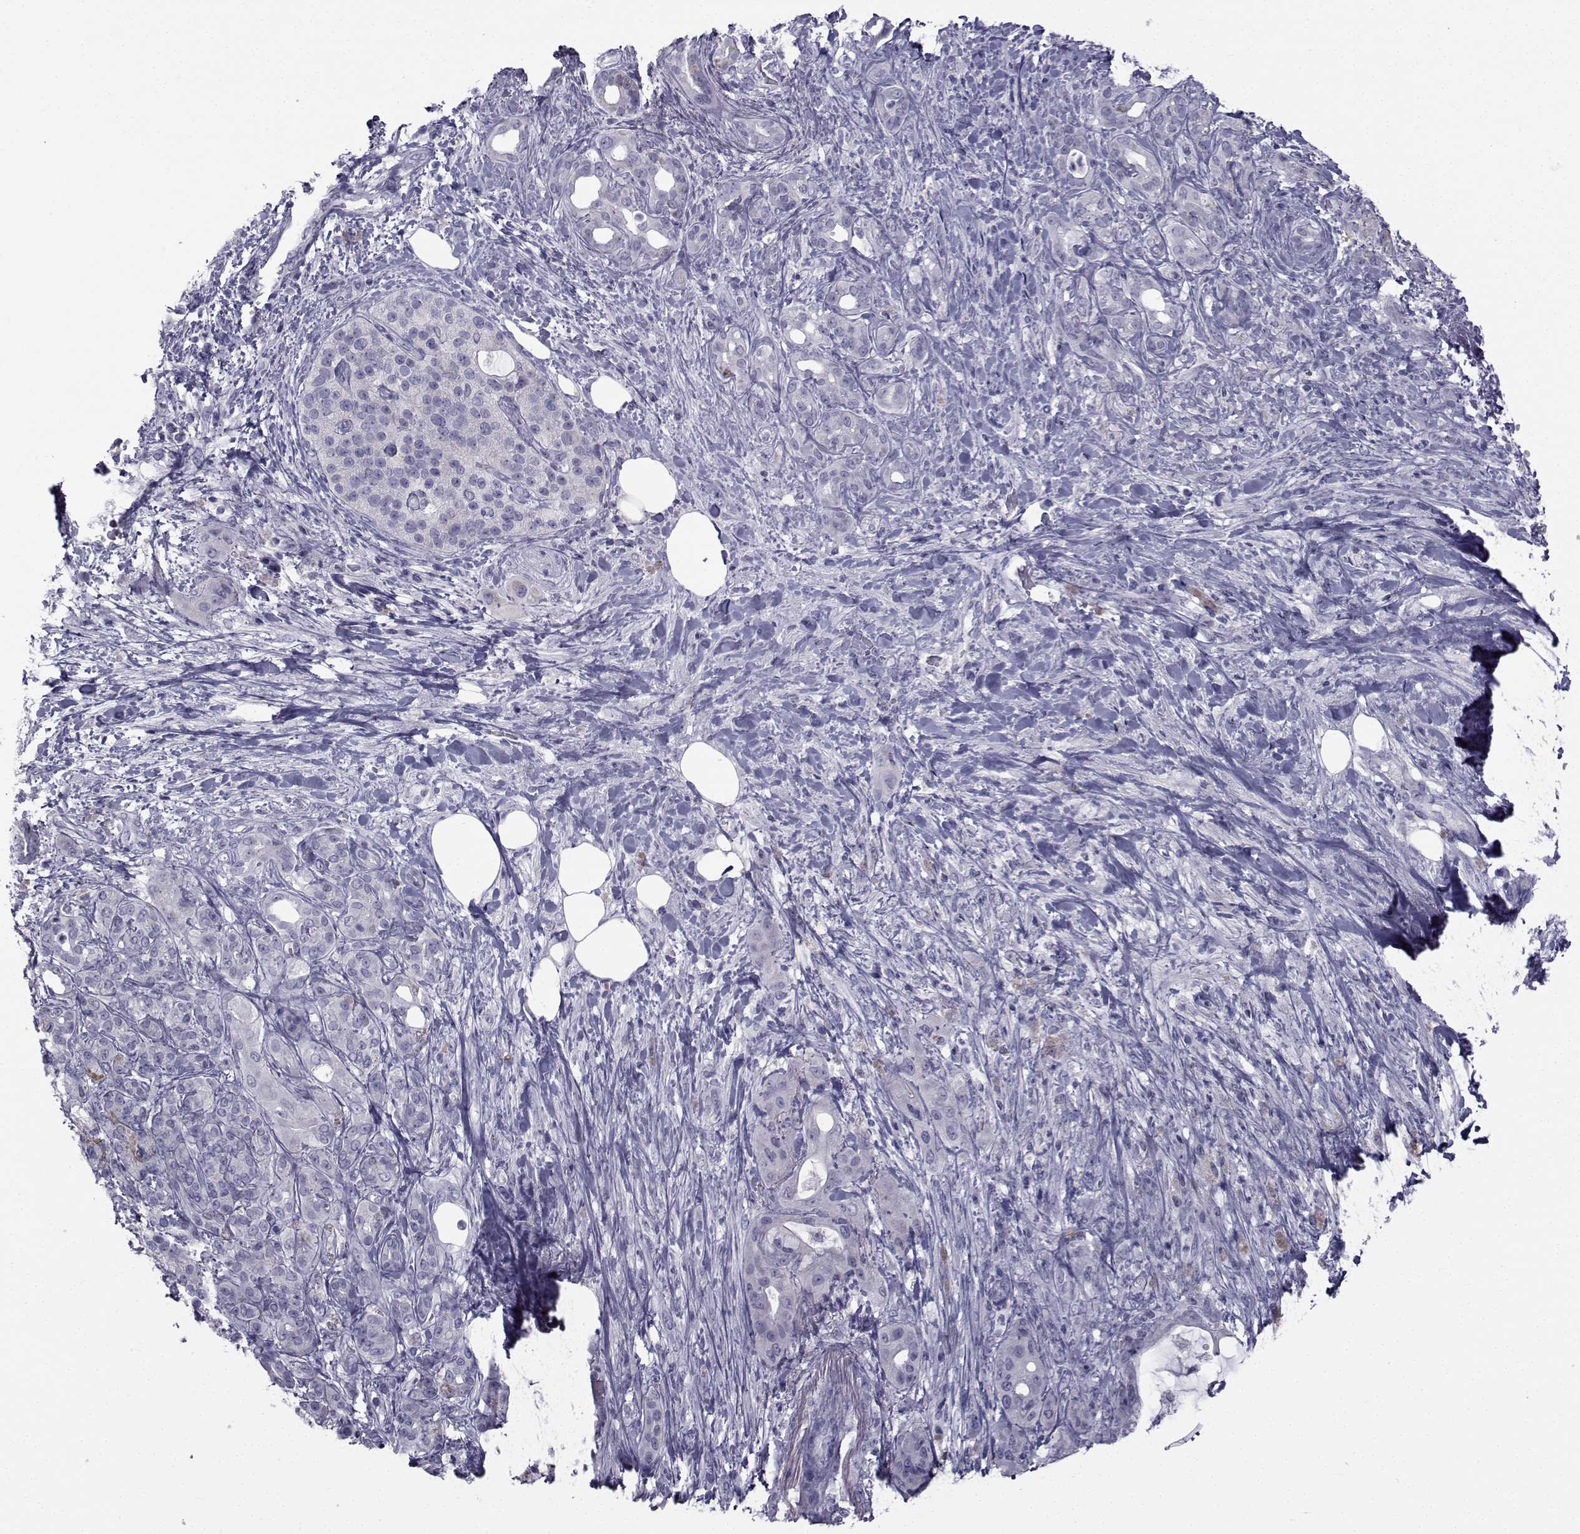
{"staining": {"intensity": "negative", "quantity": "none", "location": "none"}, "tissue": "pancreatic cancer", "cell_type": "Tumor cells", "image_type": "cancer", "snomed": [{"axis": "morphology", "description": "Adenocarcinoma, NOS"}, {"axis": "topography", "description": "Pancreas"}], "caption": "High magnification brightfield microscopy of pancreatic cancer (adenocarcinoma) stained with DAB (3,3'-diaminobenzidine) (brown) and counterstained with hematoxylin (blue): tumor cells show no significant positivity. (DAB (3,3'-diaminobenzidine) IHC, high magnification).", "gene": "FDXR", "patient": {"sex": "male", "age": 71}}